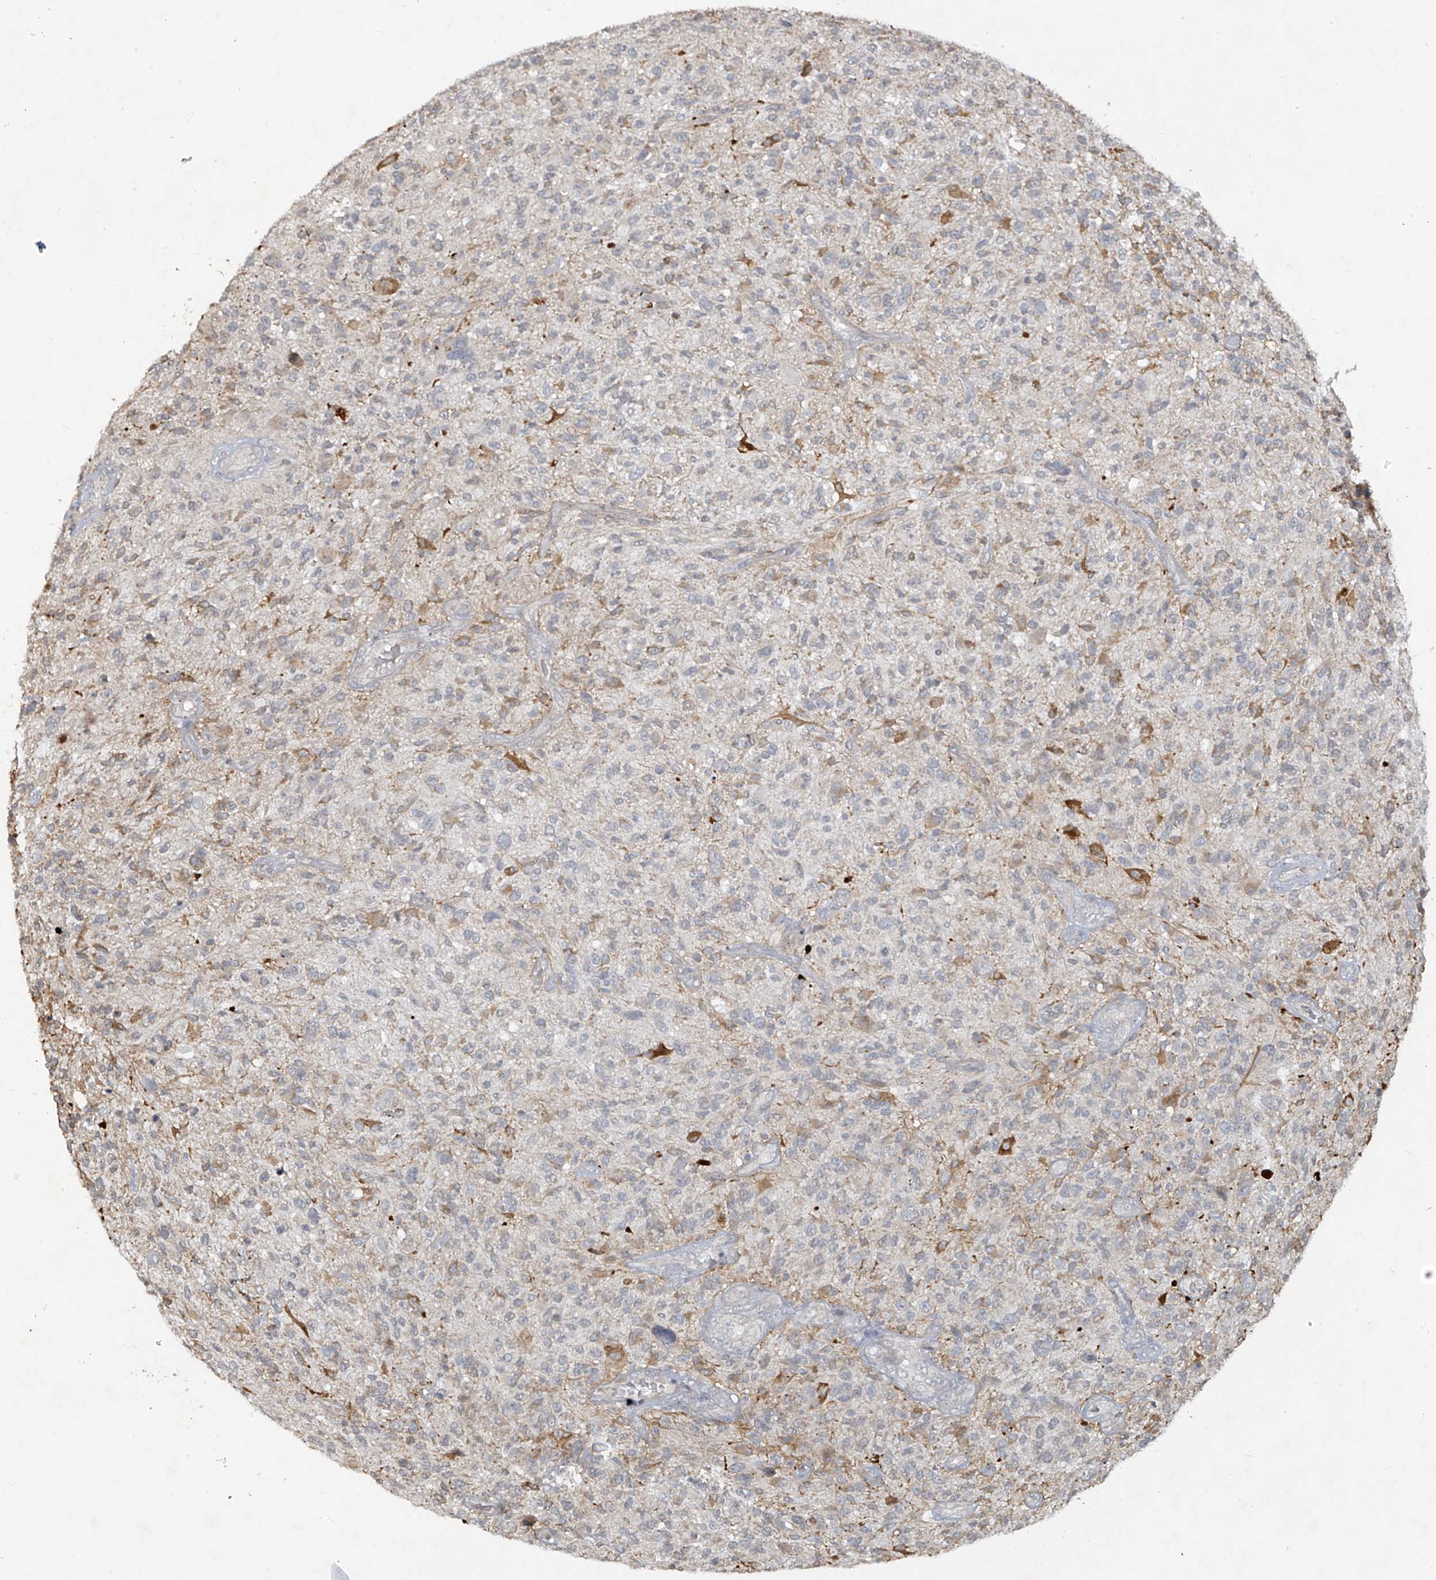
{"staining": {"intensity": "moderate", "quantity": "25%-75%", "location": "cytoplasmic/membranous"}, "tissue": "glioma", "cell_type": "Tumor cells", "image_type": "cancer", "snomed": [{"axis": "morphology", "description": "Glioma, malignant, High grade"}, {"axis": "topography", "description": "Brain"}], "caption": "Immunohistochemical staining of glioma reveals moderate cytoplasmic/membranous protein staining in about 25%-75% of tumor cells.", "gene": "DGKQ", "patient": {"sex": "male", "age": 47}}